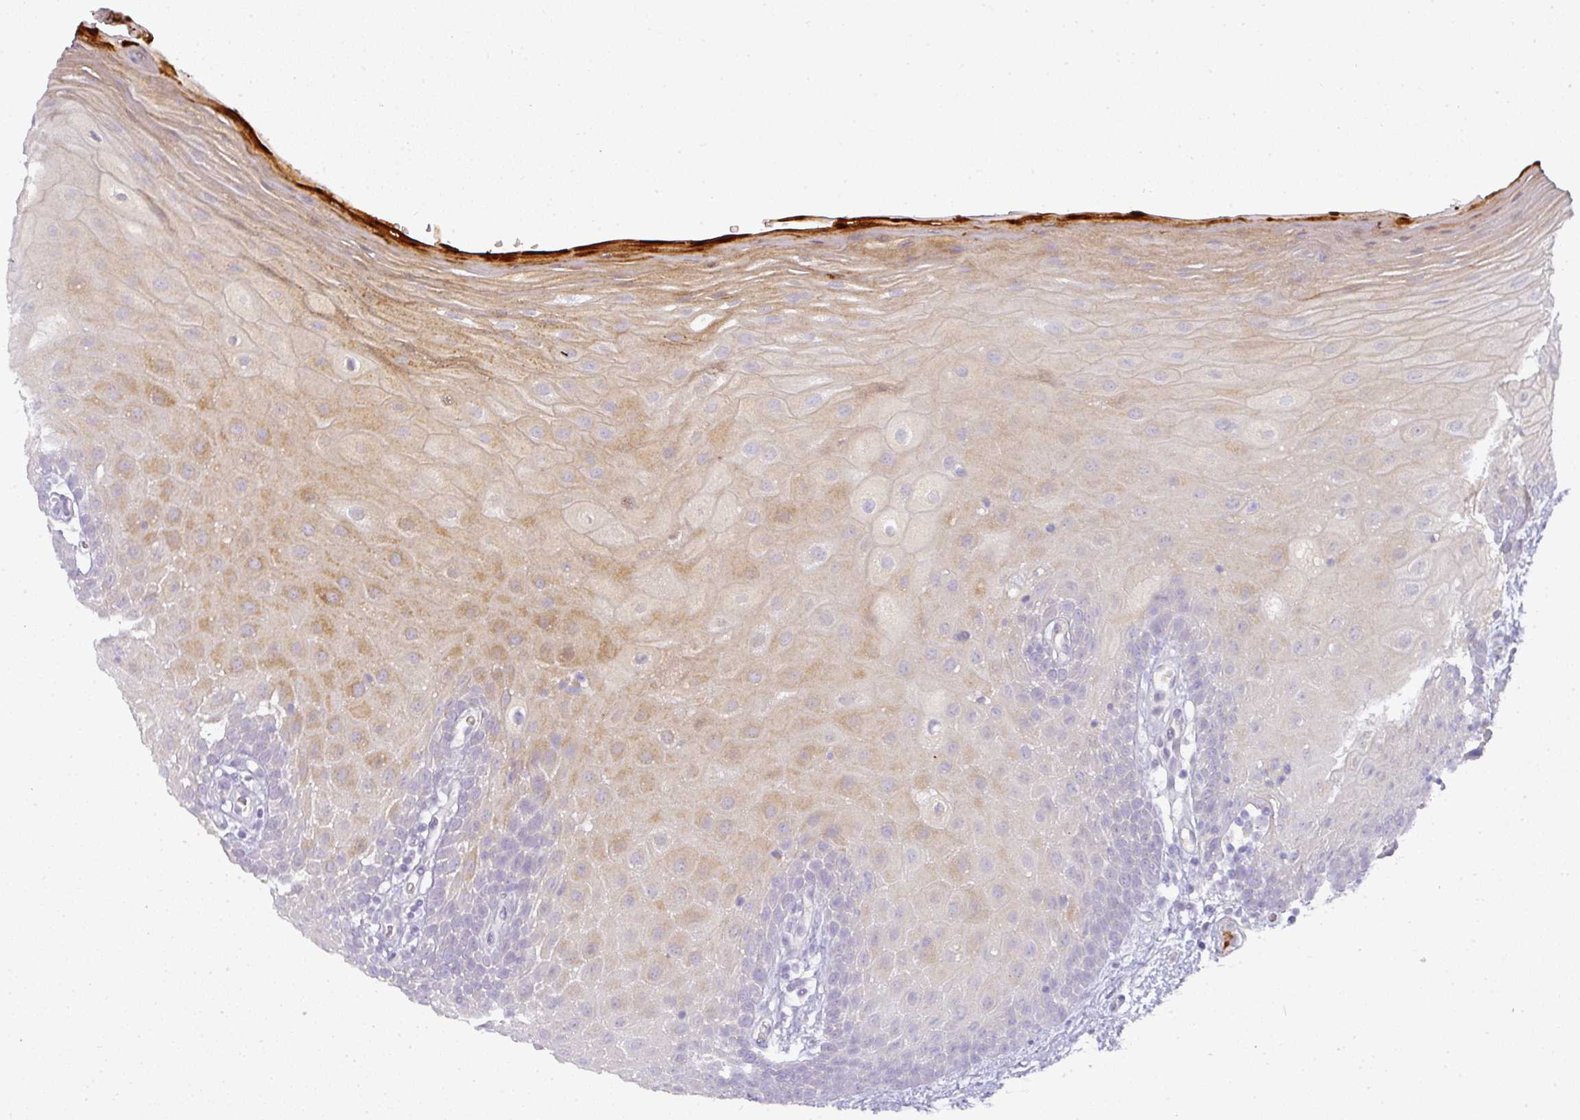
{"staining": {"intensity": "strong", "quantity": "<25%", "location": "cytoplasmic/membranous"}, "tissue": "oral mucosa", "cell_type": "Squamous epithelial cells", "image_type": "normal", "snomed": [{"axis": "morphology", "description": "Normal tissue, NOS"}, {"axis": "morphology", "description": "Squamous cell carcinoma, NOS"}, {"axis": "topography", "description": "Oral tissue"}, {"axis": "topography", "description": "Tounge, NOS"}, {"axis": "topography", "description": "Head-Neck"}], "caption": "DAB immunohistochemical staining of unremarkable human oral mucosa reveals strong cytoplasmic/membranous protein positivity in approximately <25% of squamous epithelial cells.", "gene": "HHEX", "patient": {"sex": "male", "age": 76}}